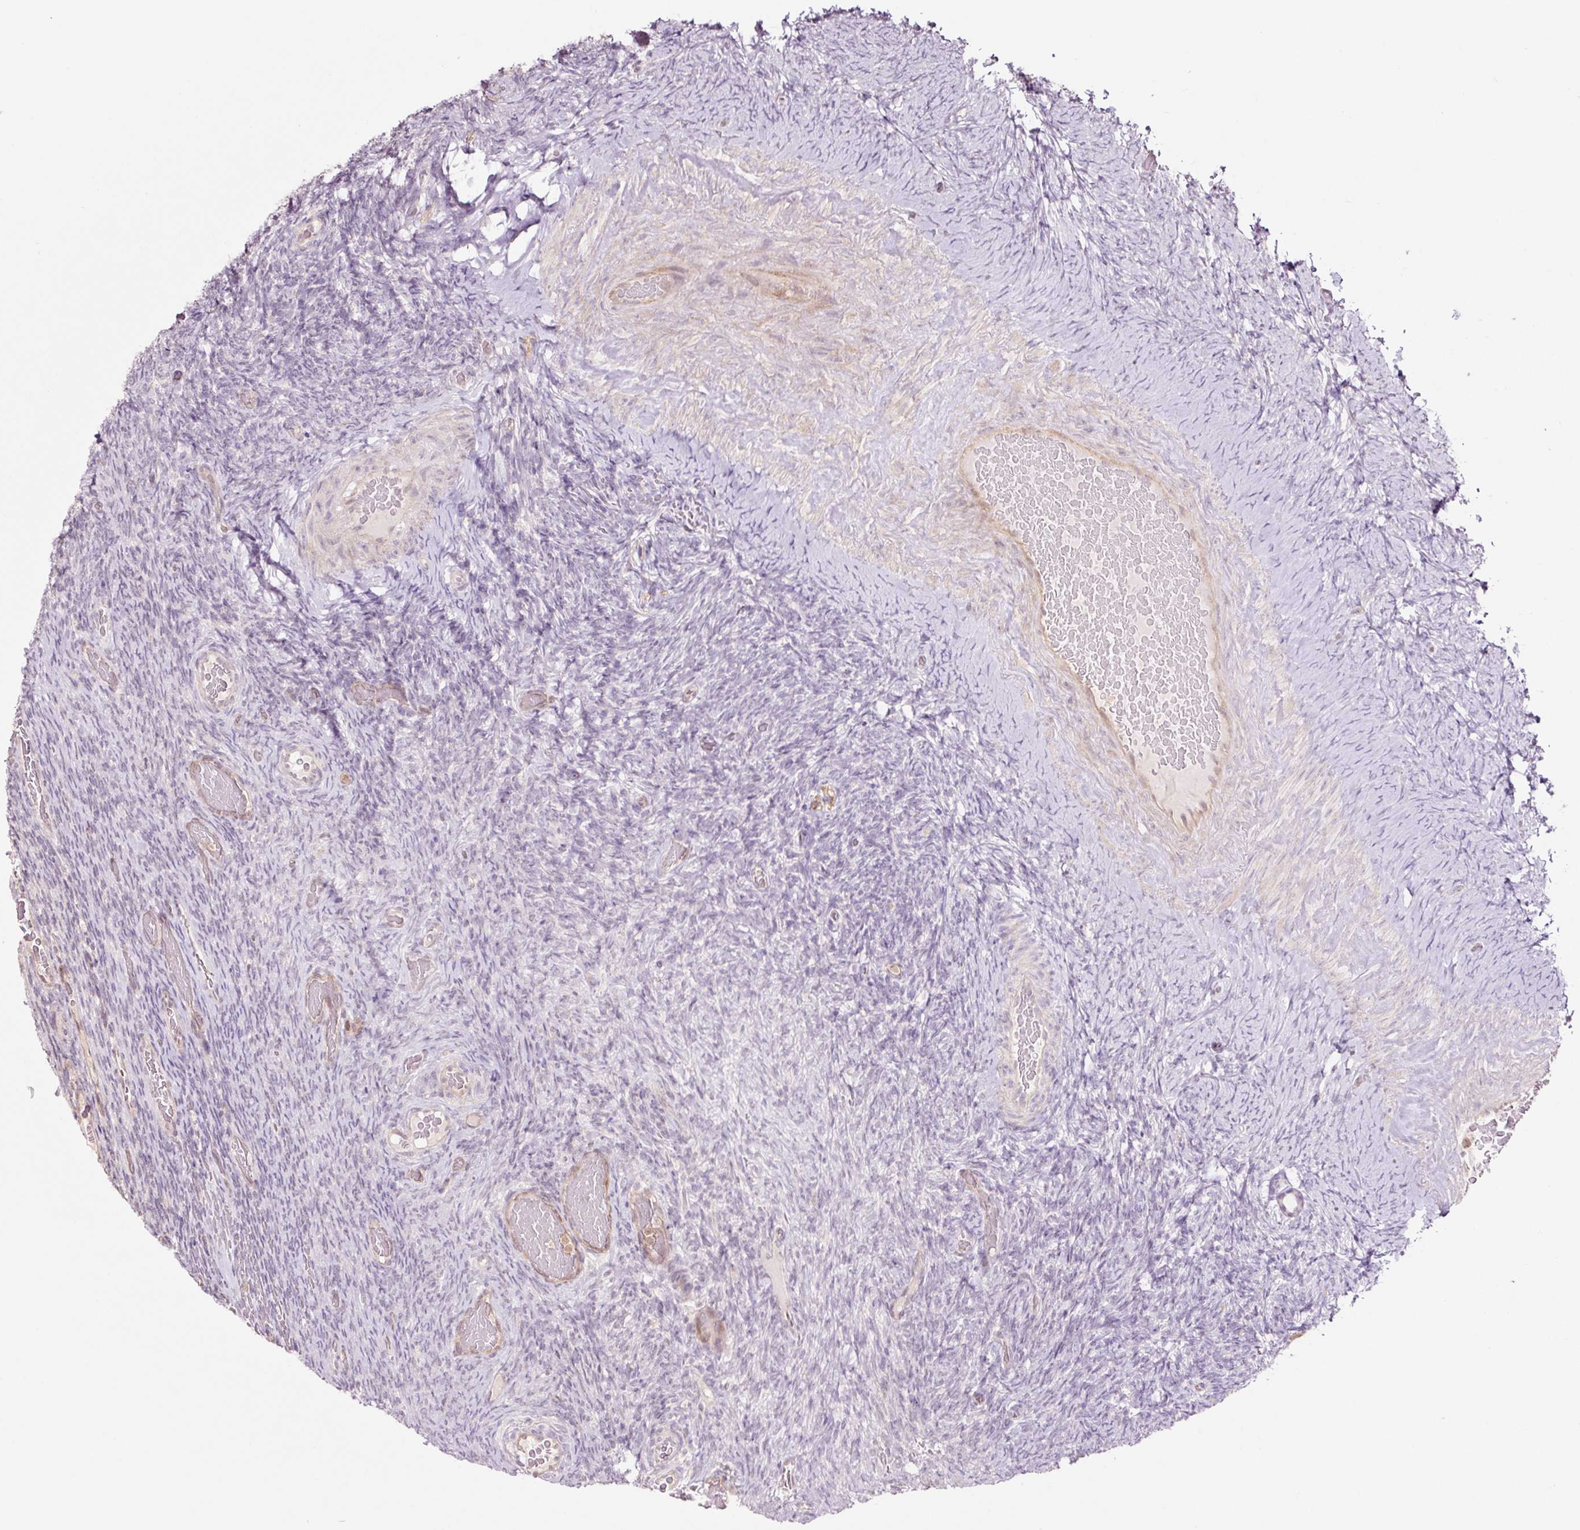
{"staining": {"intensity": "negative", "quantity": "none", "location": "none"}, "tissue": "ovary", "cell_type": "Ovarian stroma cells", "image_type": "normal", "snomed": [{"axis": "morphology", "description": "Normal tissue, NOS"}, {"axis": "topography", "description": "Ovary"}], "caption": "DAB (3,3'-diaminobenzidine) immunohistochemical staining of normal ovary demonstrates no significant expression in ovarian stroma cells.", "gene": "FBXL14", "patient": {"sex": "female", "age": 34}}